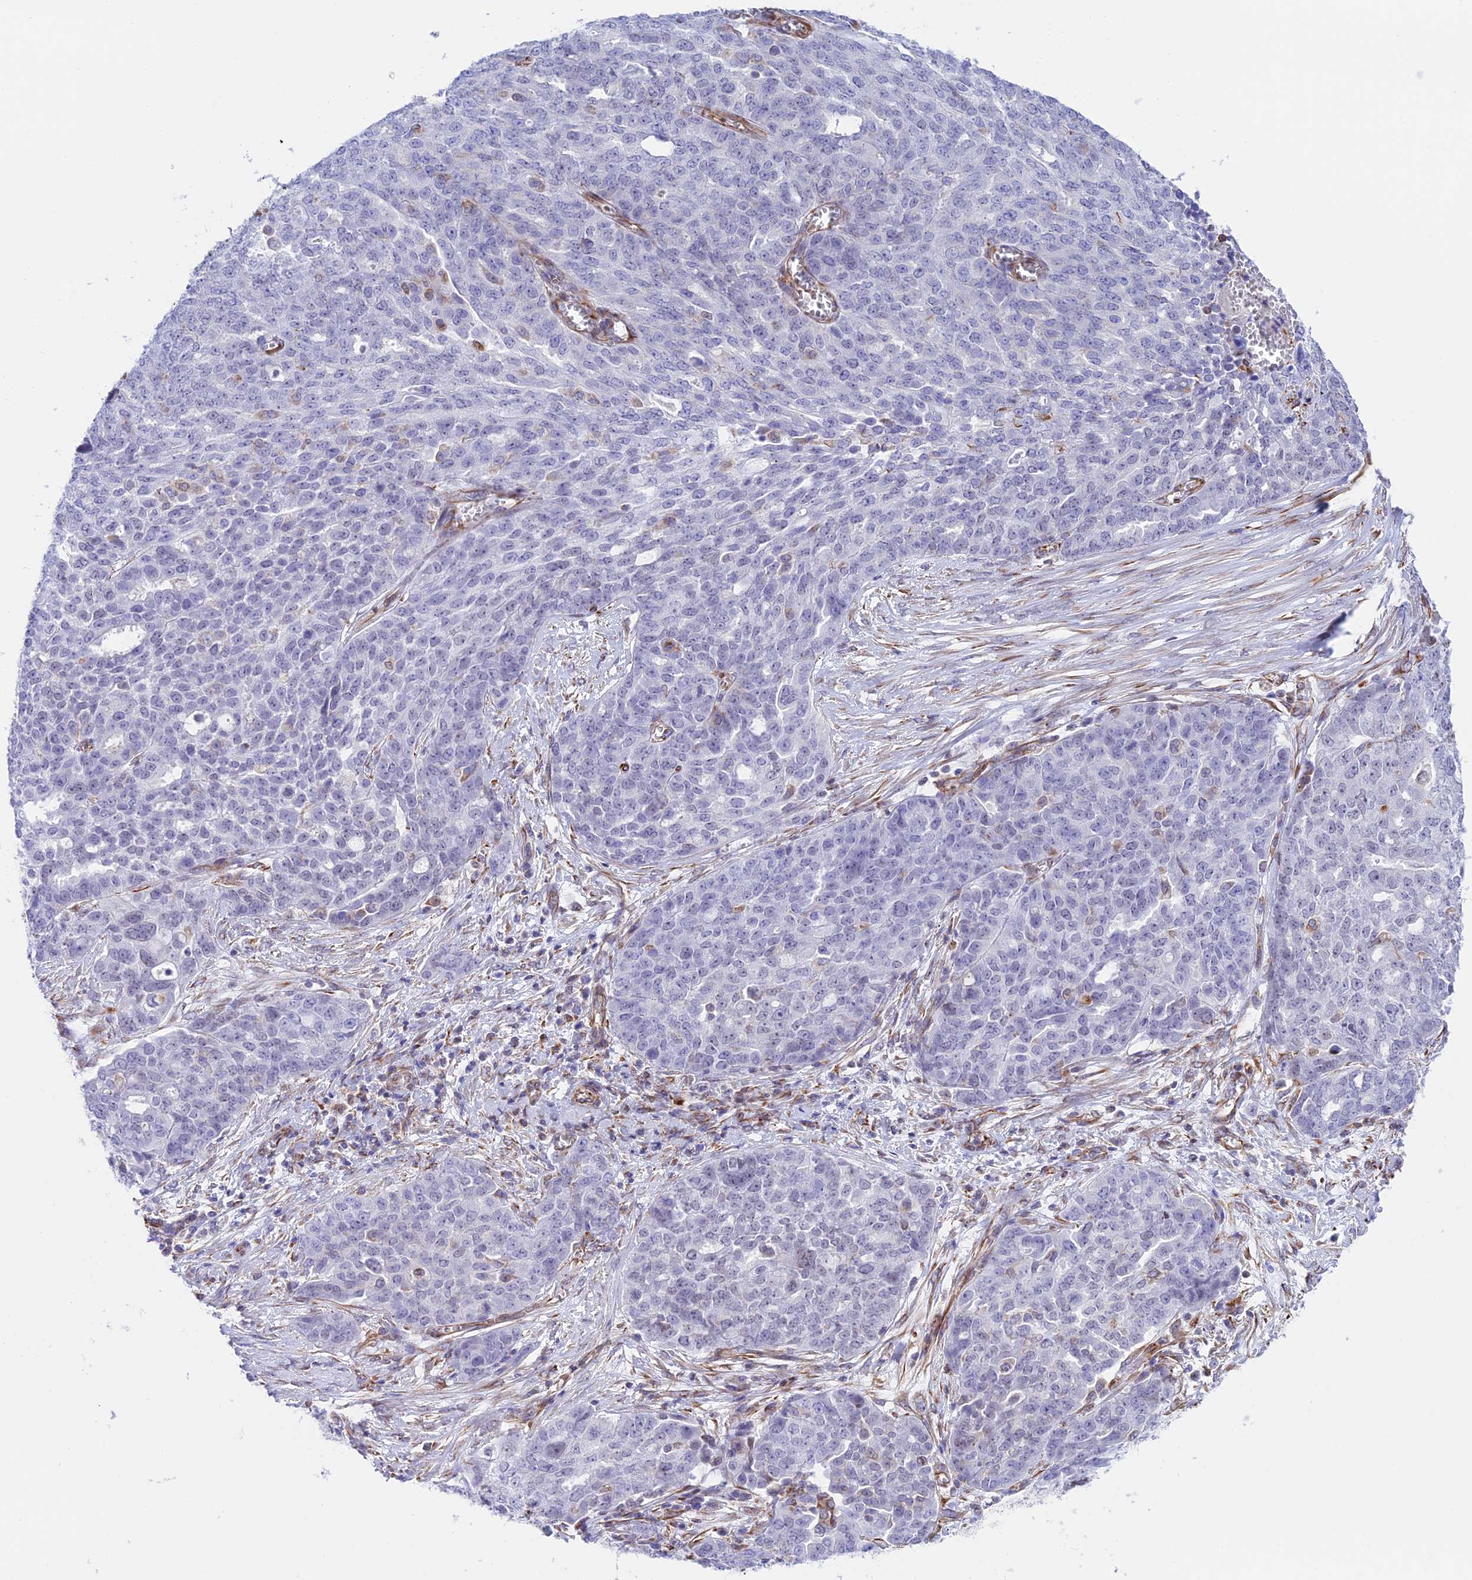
{"staining": {"intensity": "negative", "quantity": "none", "location": "none"}, "tissue": "ovarian cancer", "cell_type": "Tumor cells", "image_type": "cancer", "snomed": [{"axis": "morphology", "description": "Cystadenocarcinoma, serous, NOS"}, {"axis": "topography", "description": "Soft tissue"}, {"axis": "topography", "description": "Ovary"}], "caption": "There is no significant positivity in tumor cells of ovarian cancer (serous cystadenocarcinoma). (DAB immunohistochemistry, high magnification).", "gene": "ZNF652", "patient": {"sex": "female", "age": 57}}